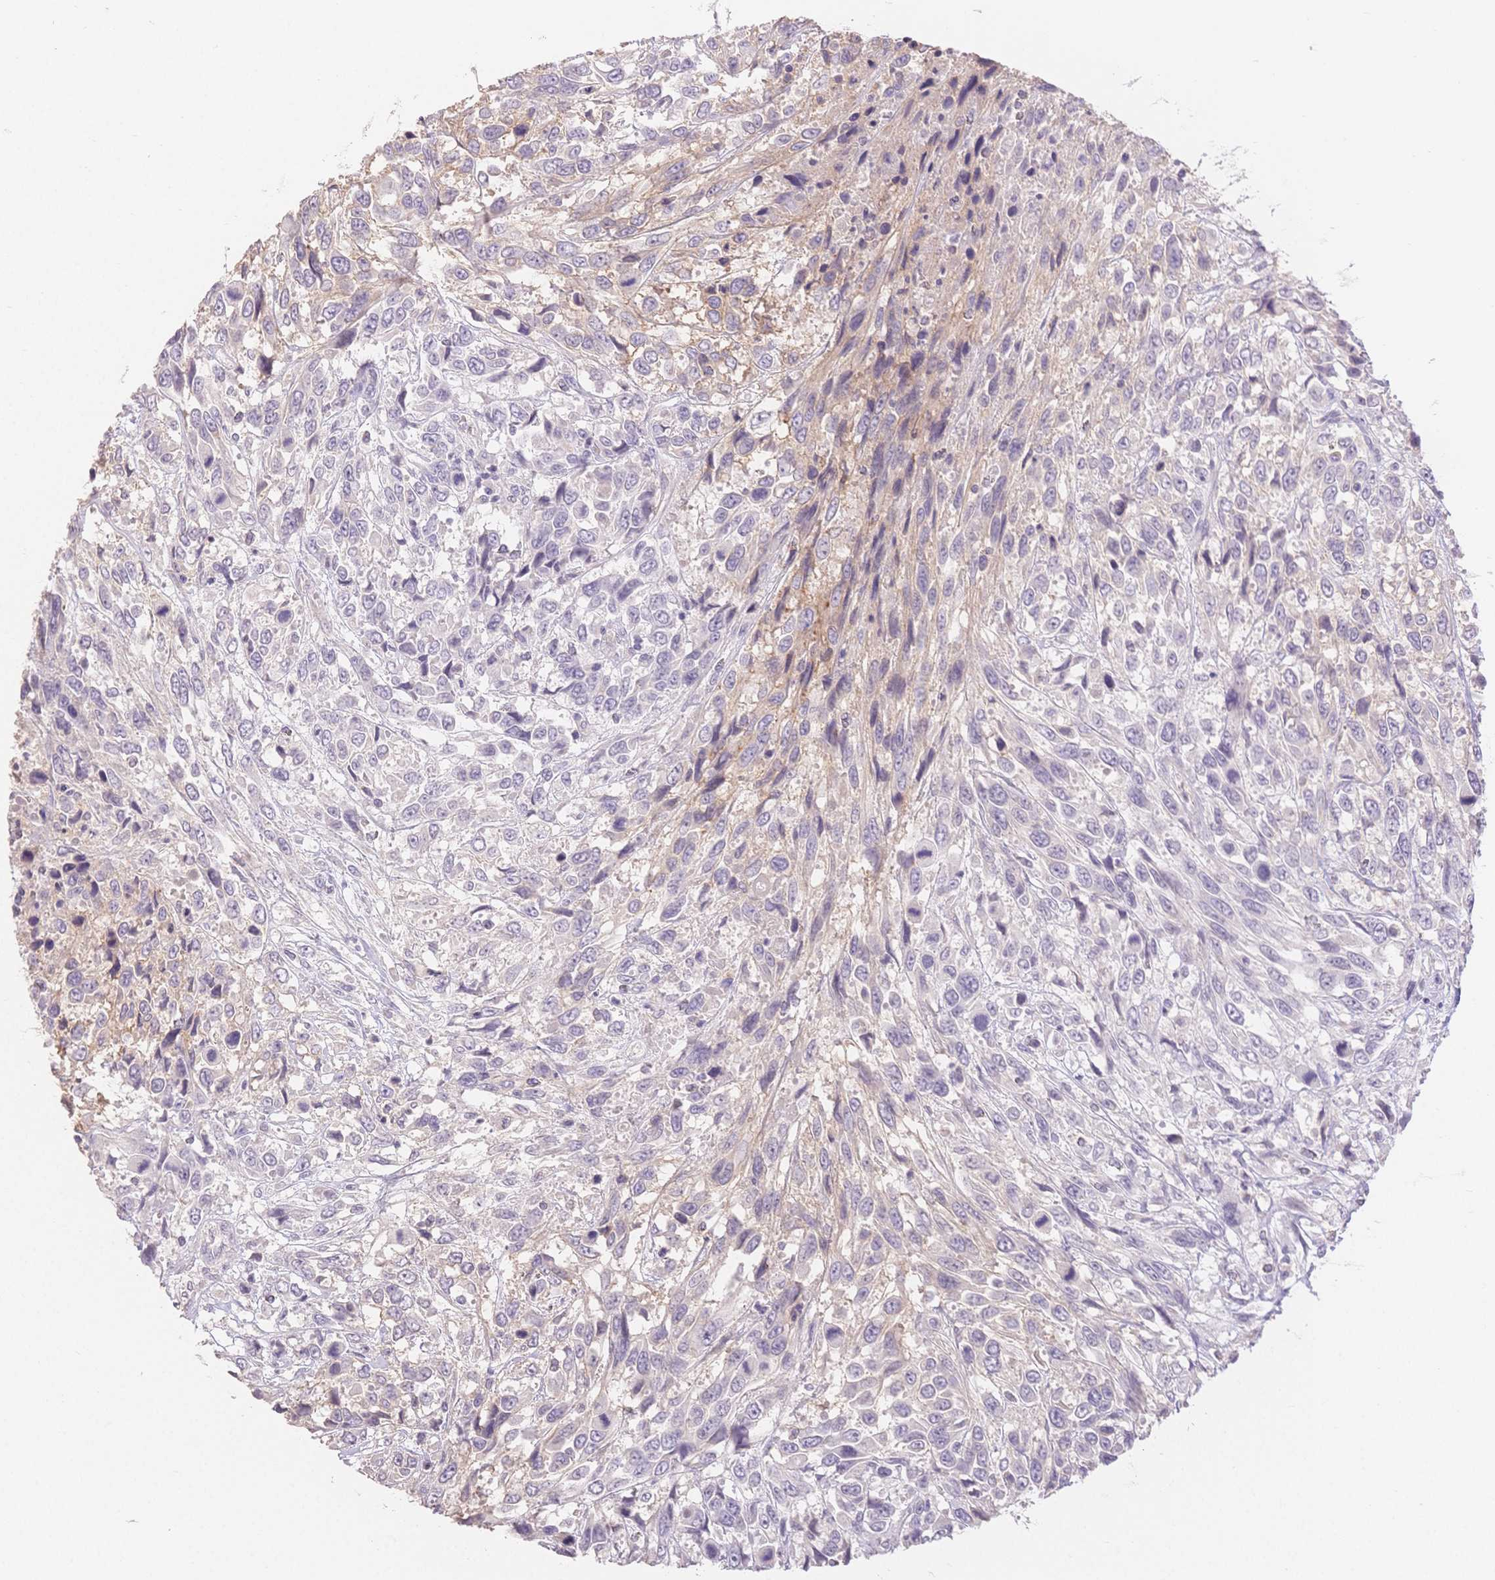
{"staining": {"intensity": "negative", "quantity": "none", "location": "none"}, "tissue": "urothelial cancer", "cell_type": "Tumor cells", "image_type": "cancer", "snomed": [{"axis": "morphology", "description": "Urothelial carcinoma, High grade"}, {"axis": "topography", "description": "Urinary bladder"}], "caption": "Immunohistochemistry histopathology image of neoplastic tissue: urothelial cancer stained with DAB (3,3'-diaminobenzidine) shows no significant protein expression in tumor cells.", "gene": "SUV39H2", "patient": {"sex": "female", "age": 70}}